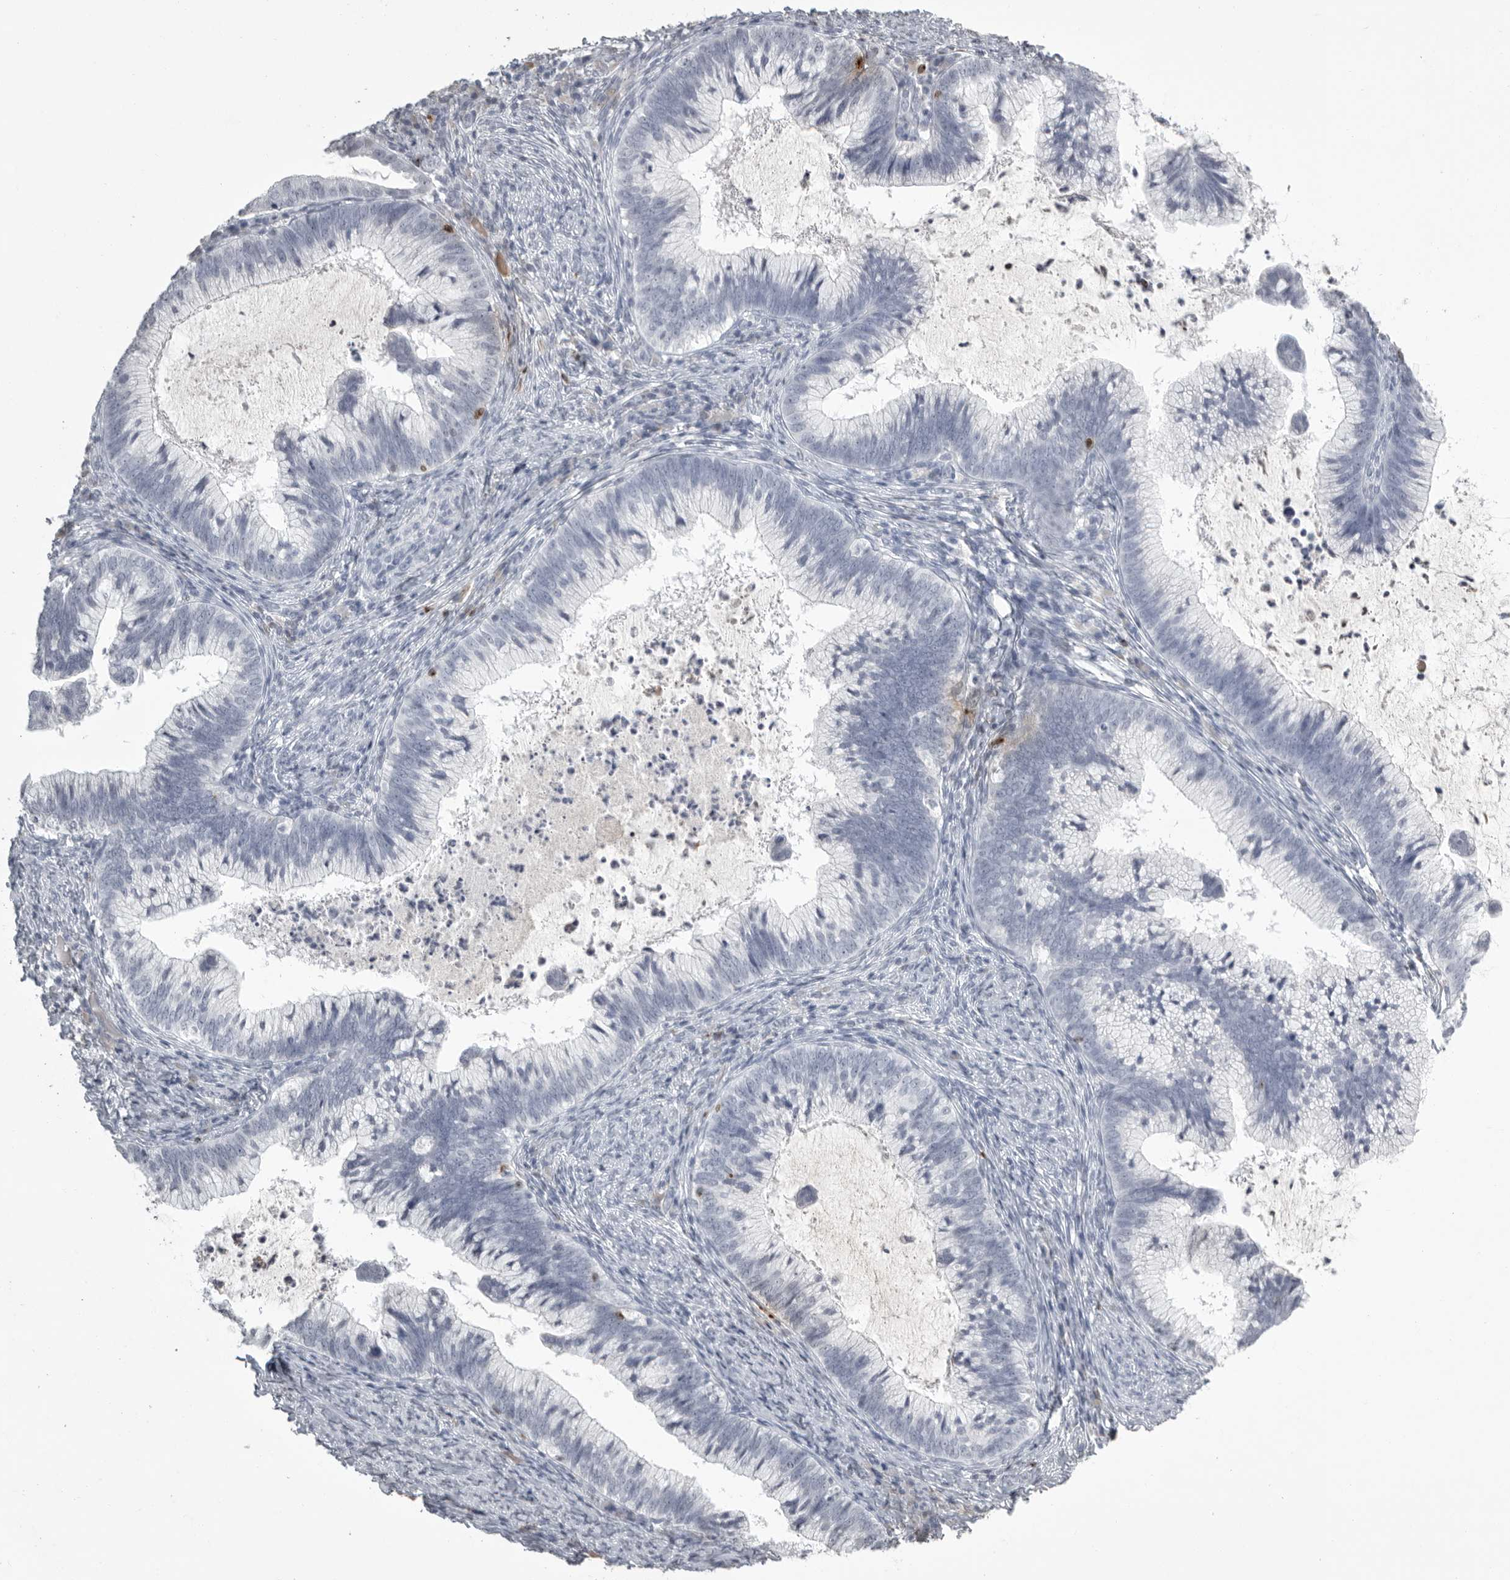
{"staining": {"intensity": "negative", "quantity": "none", "location": "none"}, "tissue": "cervical cancer", "cell_type": "Tumor cells", "image_type": "cancer", "snomed": [{"axis": "morphology", "description": "Adenocarcinoma, NOS"}, {"axis": "topography", "description": "Cervix"}], "caption": "This is an IHC photomicrograph of adenocarcinoma (cervical). There is no positivity in tumor cells.", "gene": "GNLY", "patient": {"sex": "female", "age": 36}}